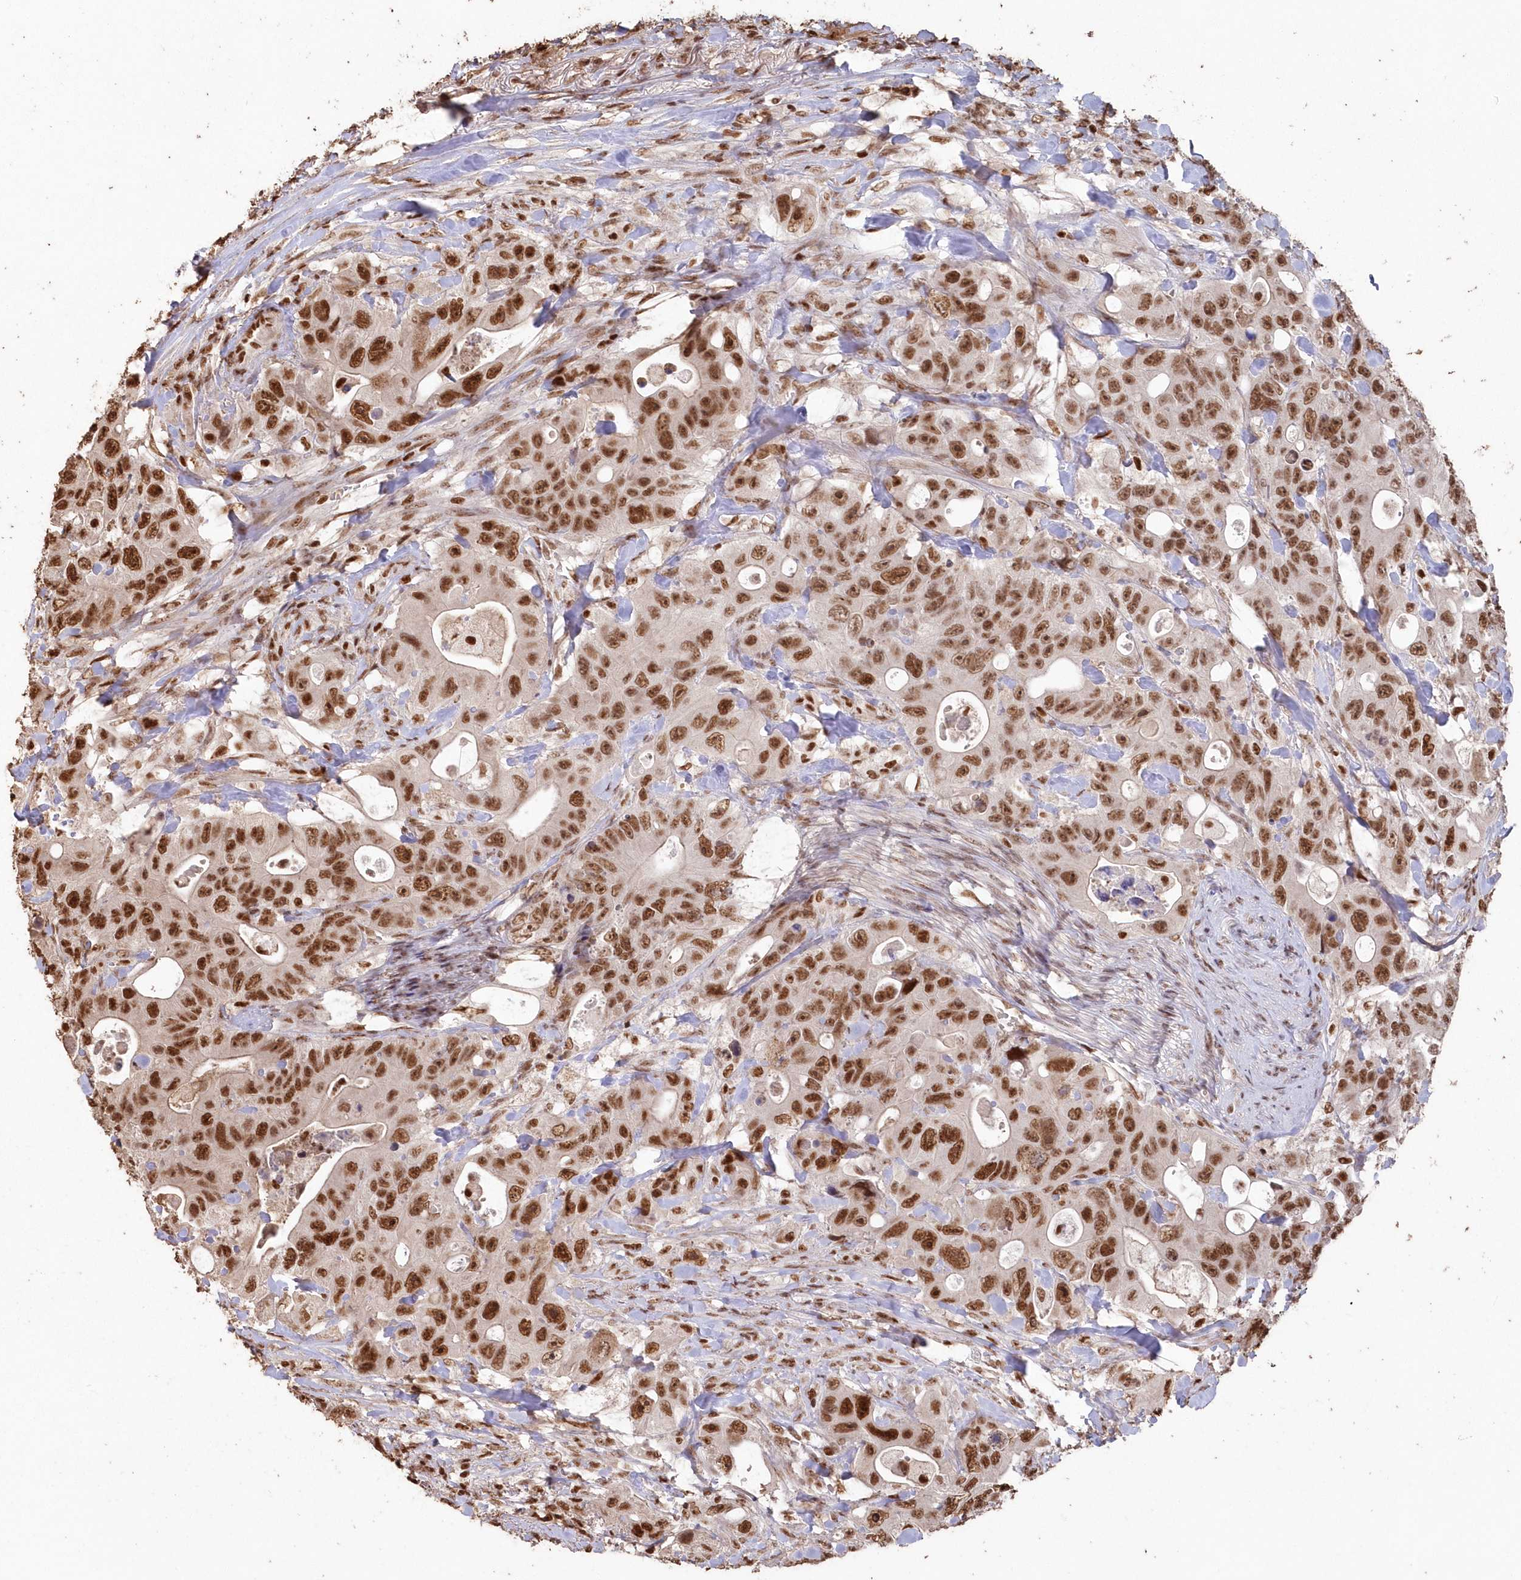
{"staining": {"intensity": "strong", "quantity": ">75%", "location": "nuclear"}, "tissue": "colorectal cancer", "cell_type": "Tumor cells", "image_type": "cancer", "snomed": [{"axis": "morphology", "description": "Adenocarcinoma, NOS"}, {"axis": "topography", "description": "Colon"}], "caption": "A micrograph of human colorectal cancer stained for a protein demonstrates strong nuclear brown staining in tumor cells.", "gene": "PDS5A", "patient": {"sex": "female", "age": 46}}